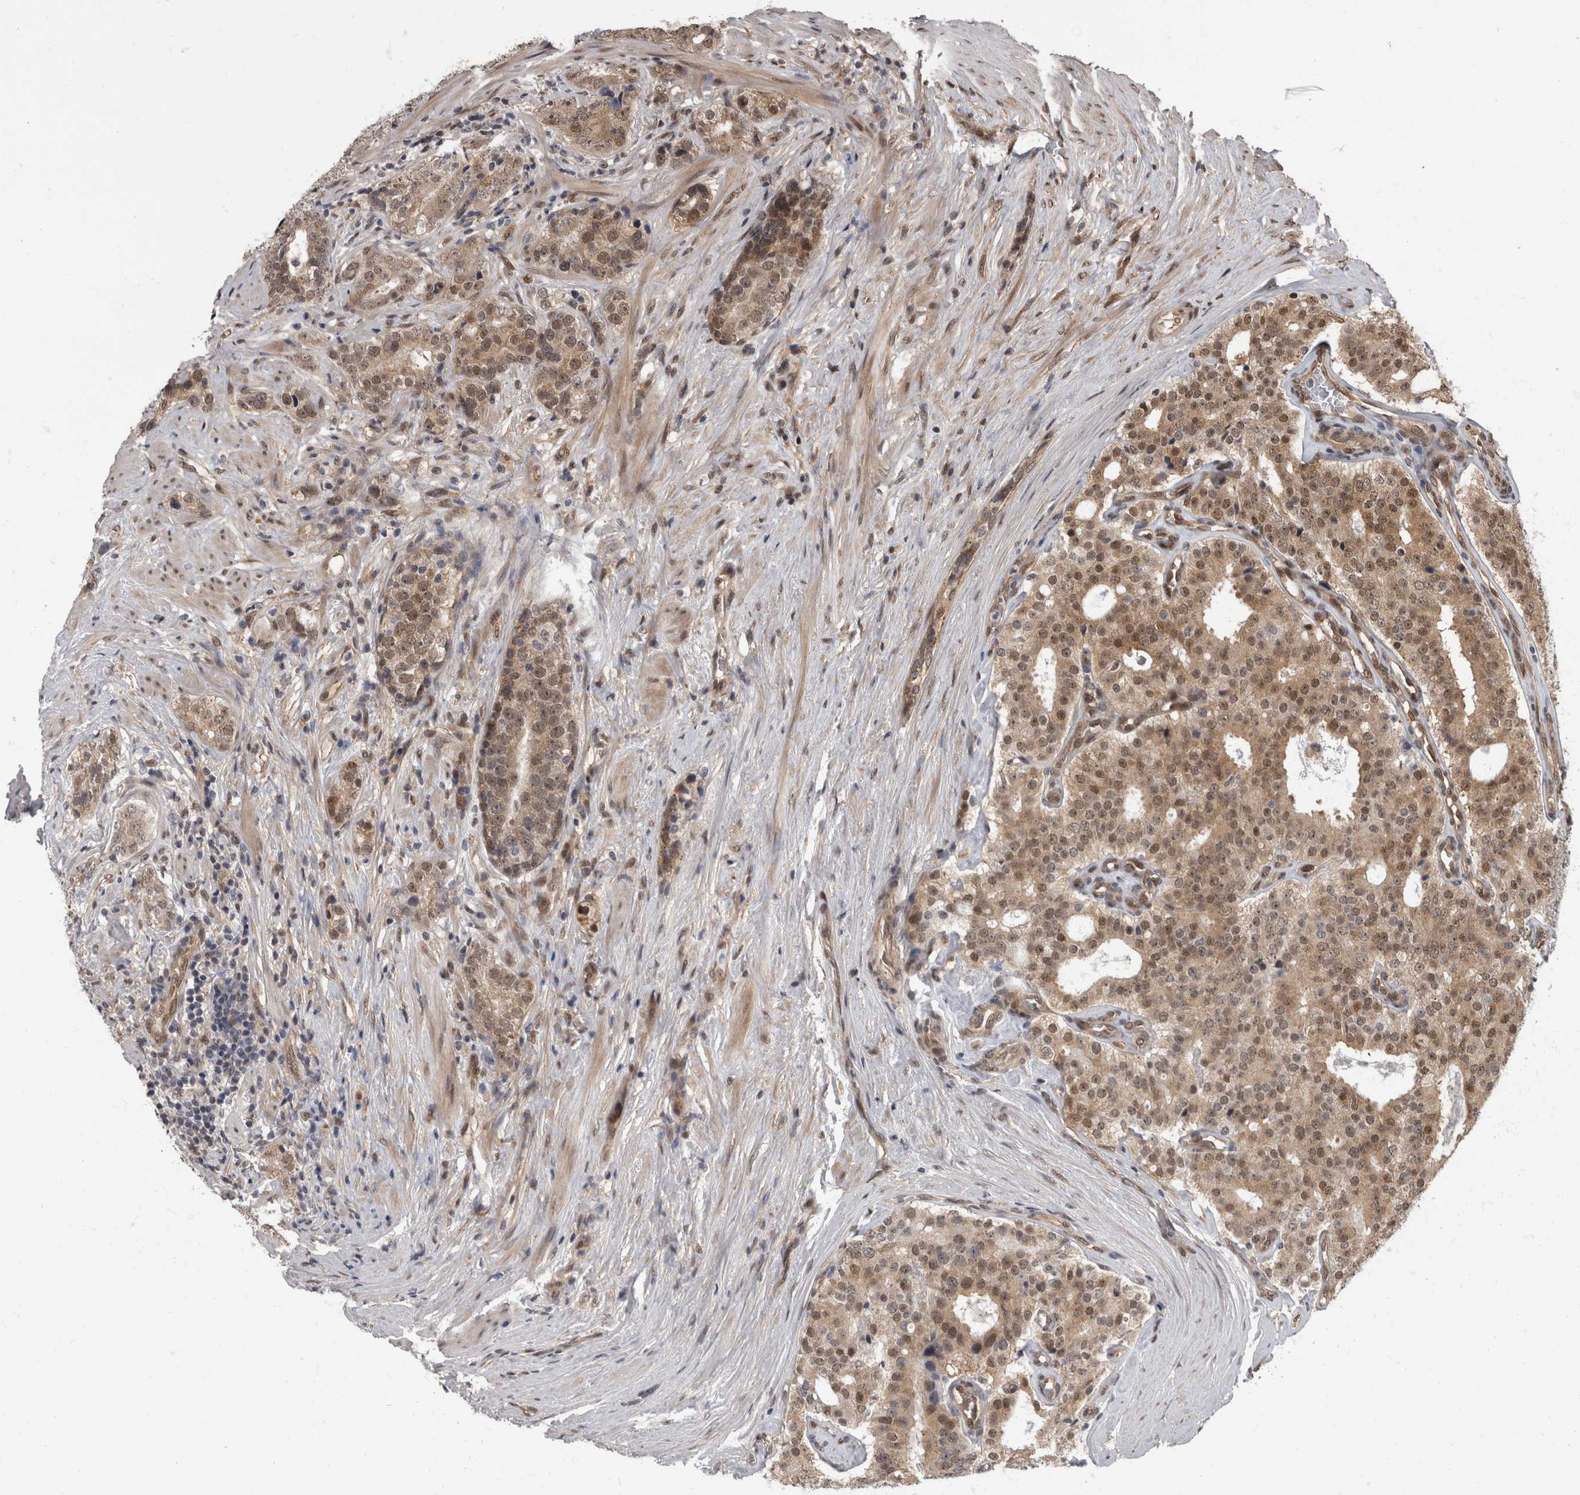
{"staining": {"intensity": "weak", "quantity": ">75%", "location": "cytoplasmic/membranous,nuclear"}, "tissue": "prostate cancer", "cell_type": "Tumor cells", "image_type": "cancer", "snomed": [{"axis": "morphology", "description": "Adenocarcinoma, High grade"}, {"axis": "topography", "description": "Prostate"}], "caption": "Immunohistochemistry (DAB) staining of prostate cancer displays weak cytoplasmic/membranous and nuclear protein staining in about >75% of tumor cells. (DAB = brown stain, brightfield microscopy at high magnification).", "gene": "AKT3", "patient": {"sex": "male", "age": 56}}